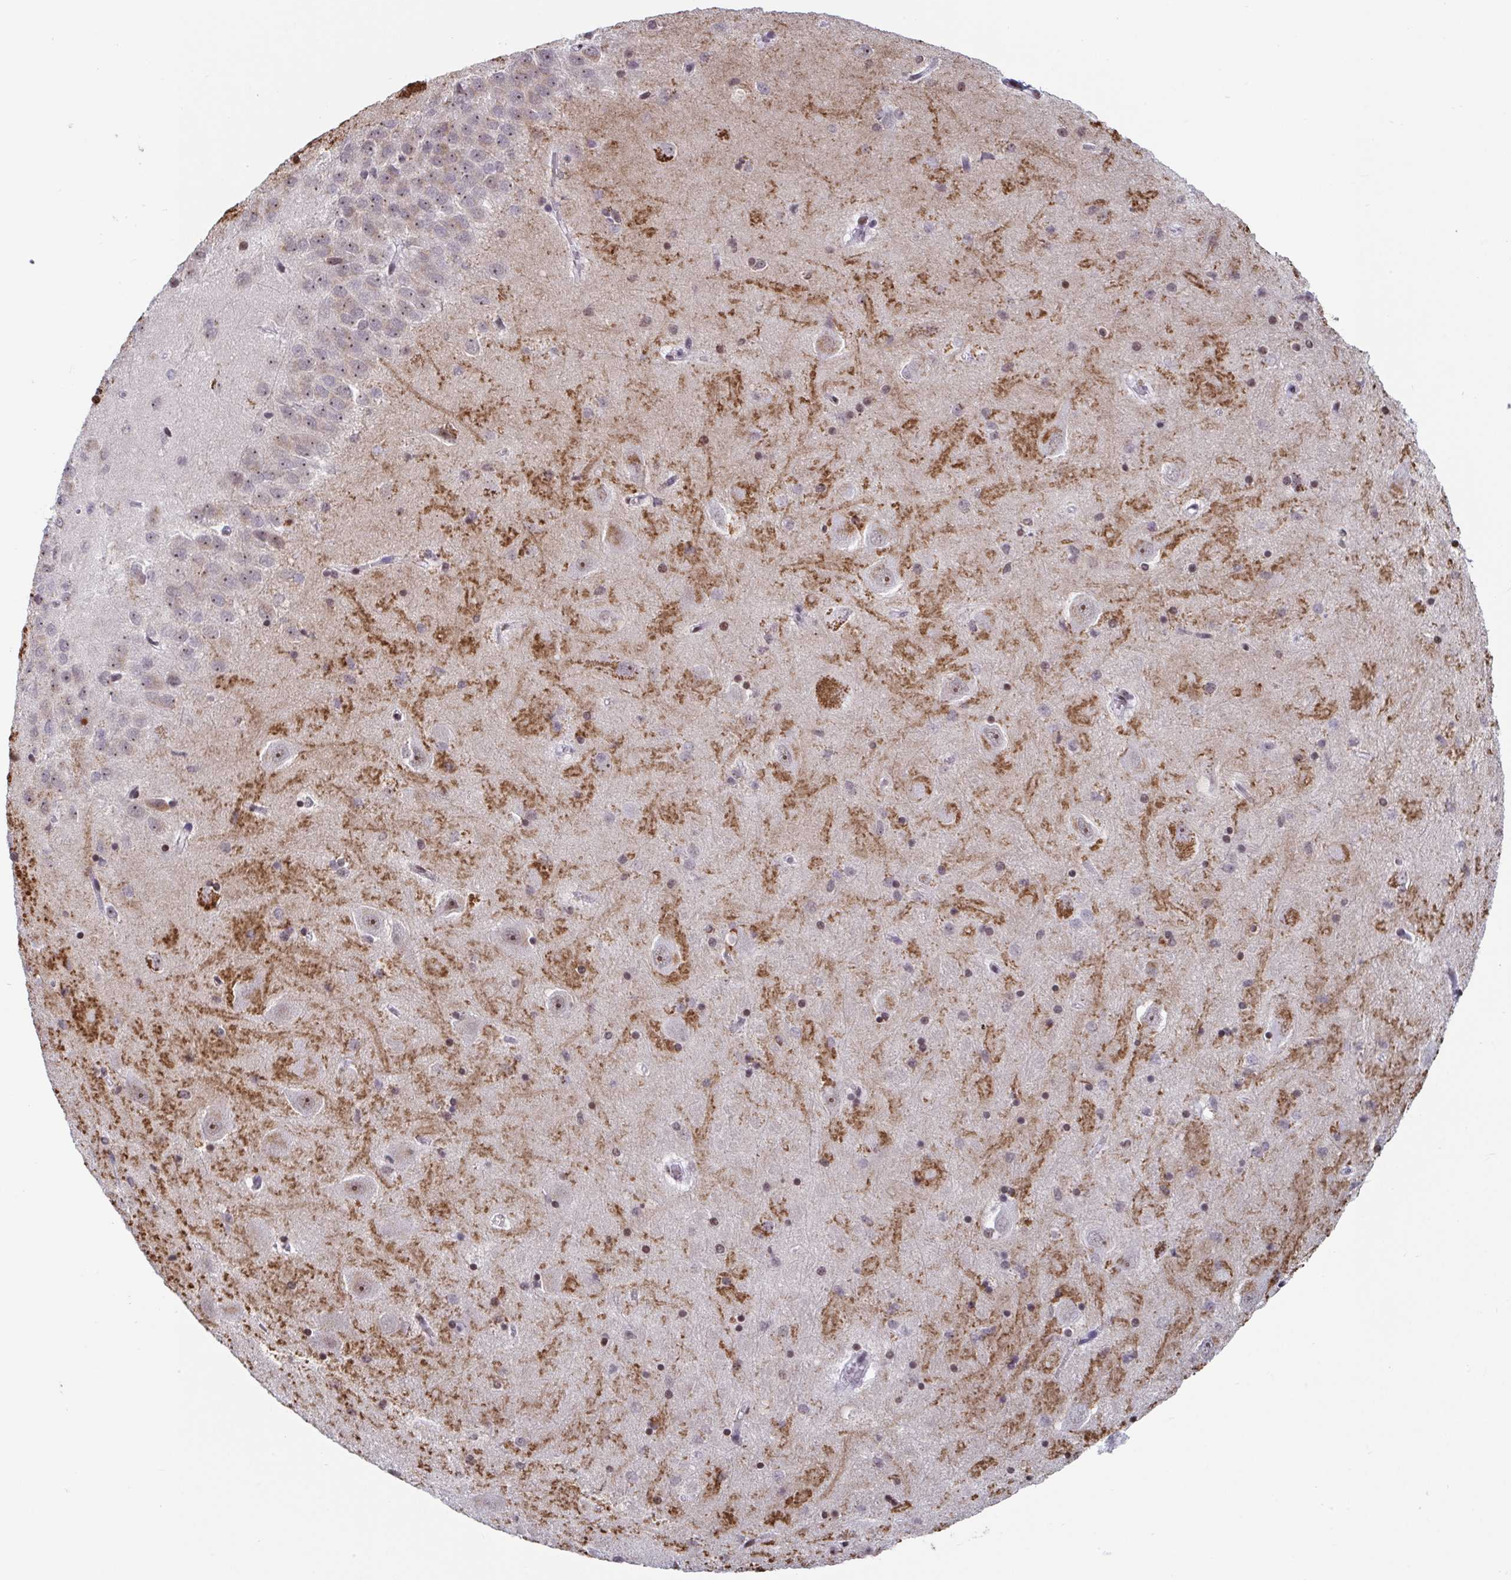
{"staining": {"intensity": "negative", "quantity": "none", "location": "none"}, "tissue": "hippocampus", "cell_type": "Glial cells", "image_type": "normal", "snomed": [{"axis": "morphology", "description": "Normal tissue, NOS"}, {"axis": "topography", "description": "Hippocampus"}], "caption": "Human hippocampus stained for a protein using immunohistochemistry exhibits no expression in glial cells.", "gene": "WDR72", "patient": {"sex": "male", "age": 58}}